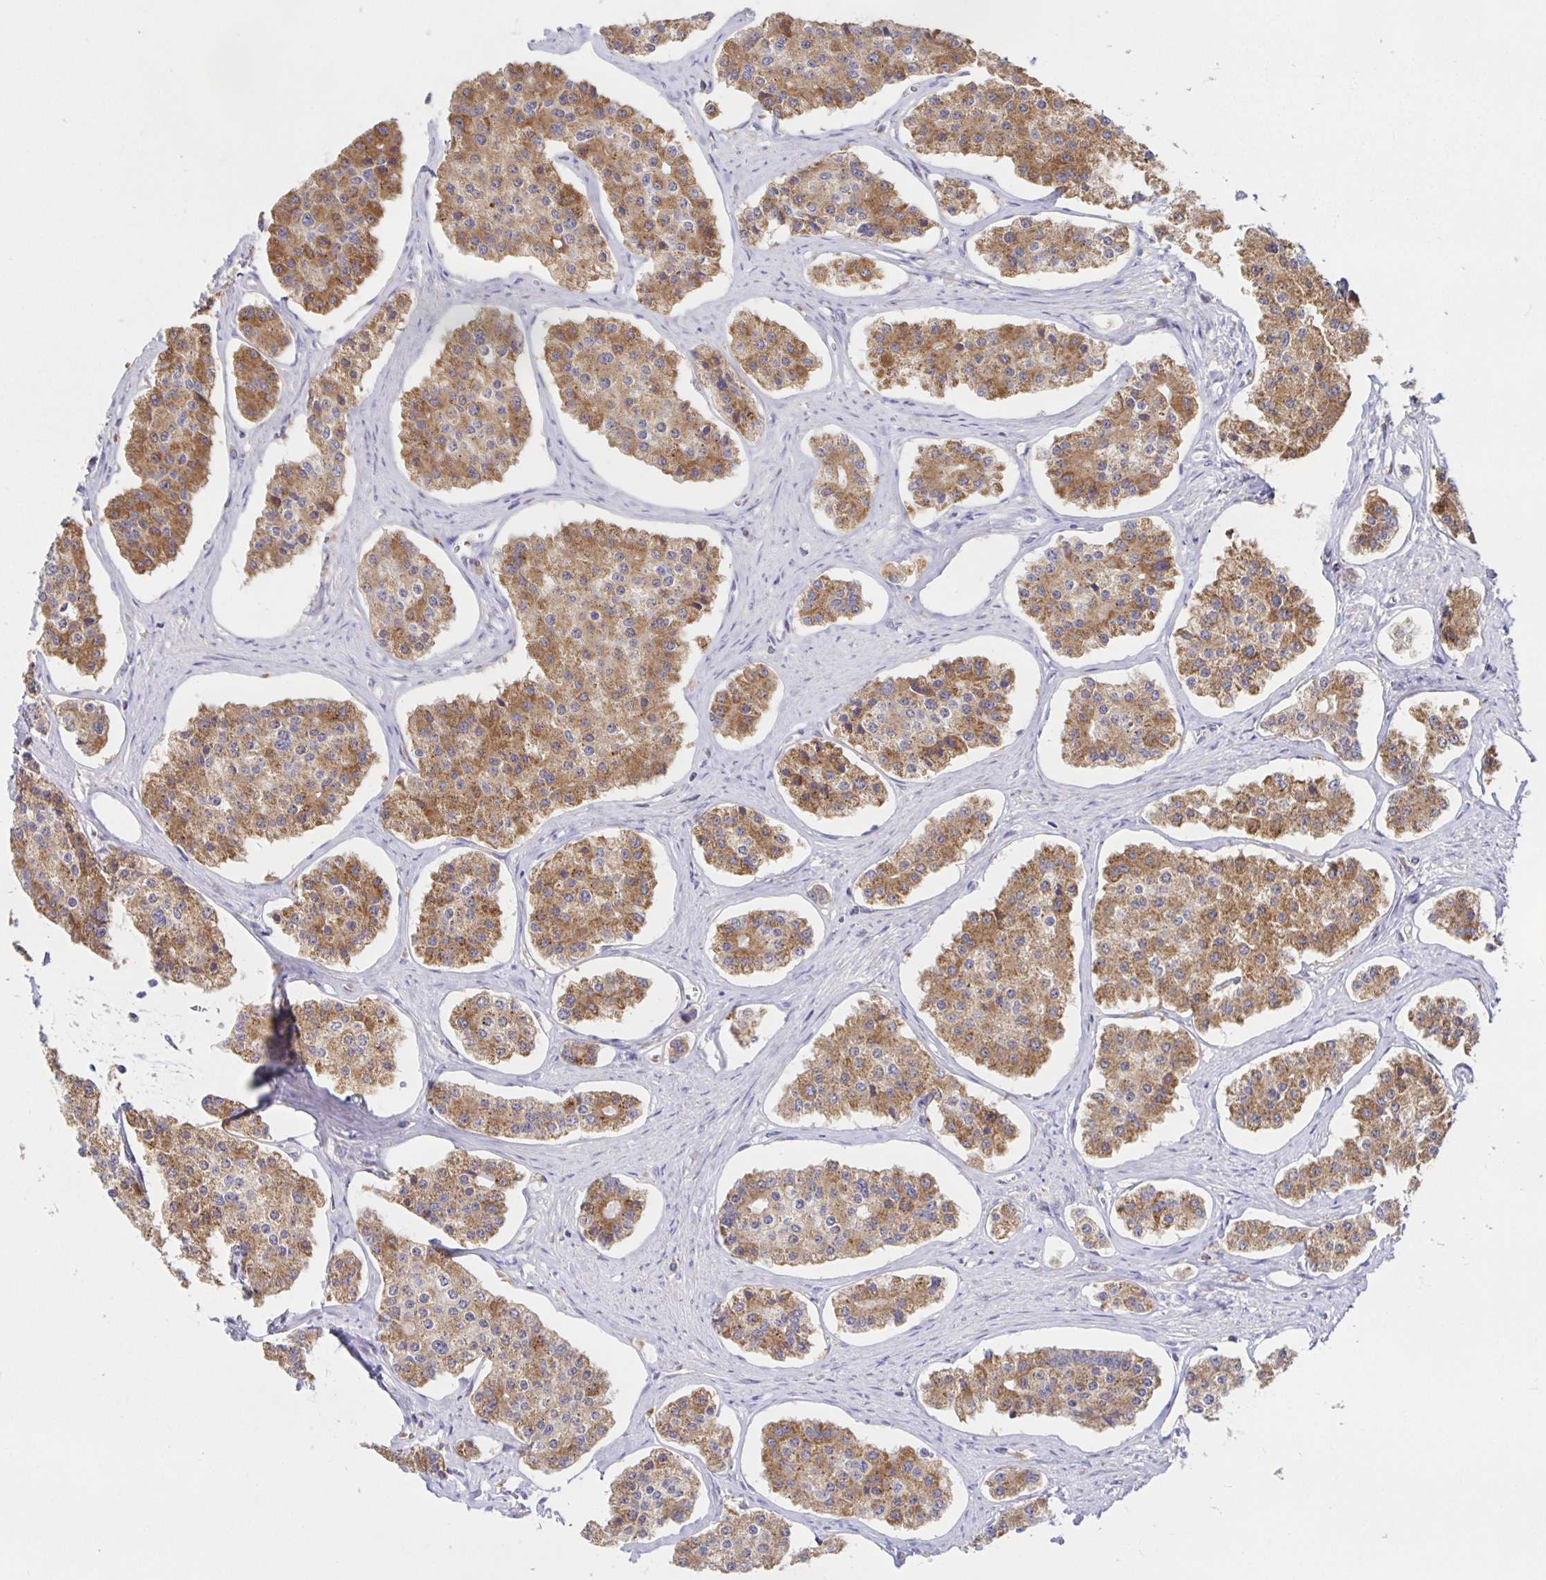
{"staining": {"intensity": "moderate", "quantity": ">75%", "location": "cytoplasmic/membranous"}, "tissue": "carcinoid", "cell_type": "Tumor cells", "image_type": "cancer", "snomed": [{"axis": "morphology", "description": "Carcinoid, malignant, NOS"}, {"axis": "topography", "description": "Small intestine"}], "caption": "Immunohistochemistry (IHC) staining of carcinoid (malignant), which shows medium levels of moderate cytoplasmic/membranous positivity in approximately >75% of tumor cells indicating moderate cytoplasmic/membranous protein staining. The staining was performed using DAB (3,3'-diaminobenzidine) (brown) for protein detection and nuclei were counterstained in hematoxylin (blue).", "gene": "PRDX3", "patient": {"sex": "female", "age": 65}}